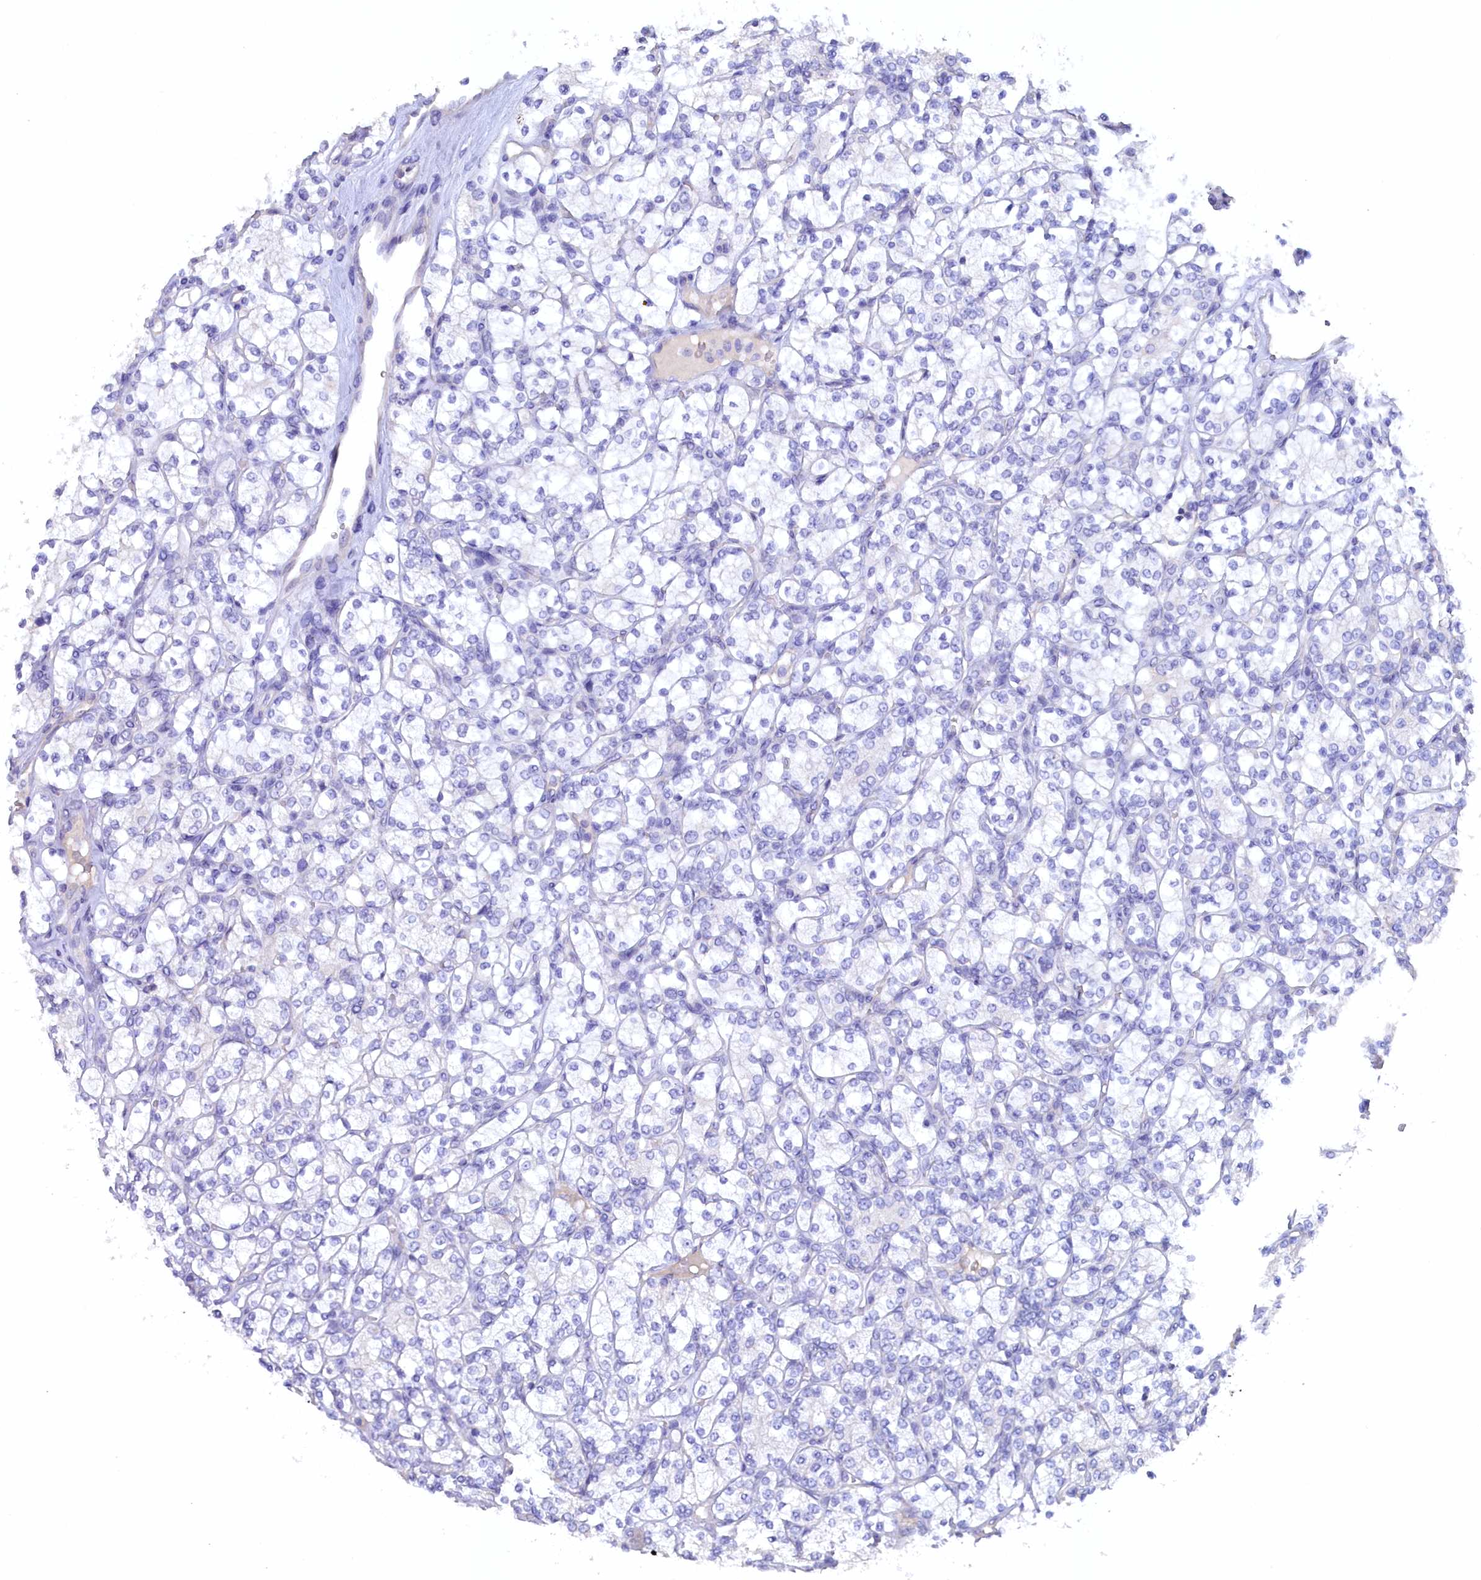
{"staining": {"intensity": "negative", "quantity": "none", "location": "none"}, "tissue": "renal cancer", "cell_type": "Tumor cells", "image_type": "cancer", "snomed": [{"axis": "morphology", "description": "Adenocarcinoma, NOS"}, {"axis": "topography", "description": "Kidney"}], "caption": "High magnification brightfield microscopy of adenocarcinoma (renal) stained with DAB (brown) and counterstained with hematoxylin (blue): tumor cells show no significant expression.", "gene": "ZSWIM4", "patient": {"sex": "male", "age": 77}}